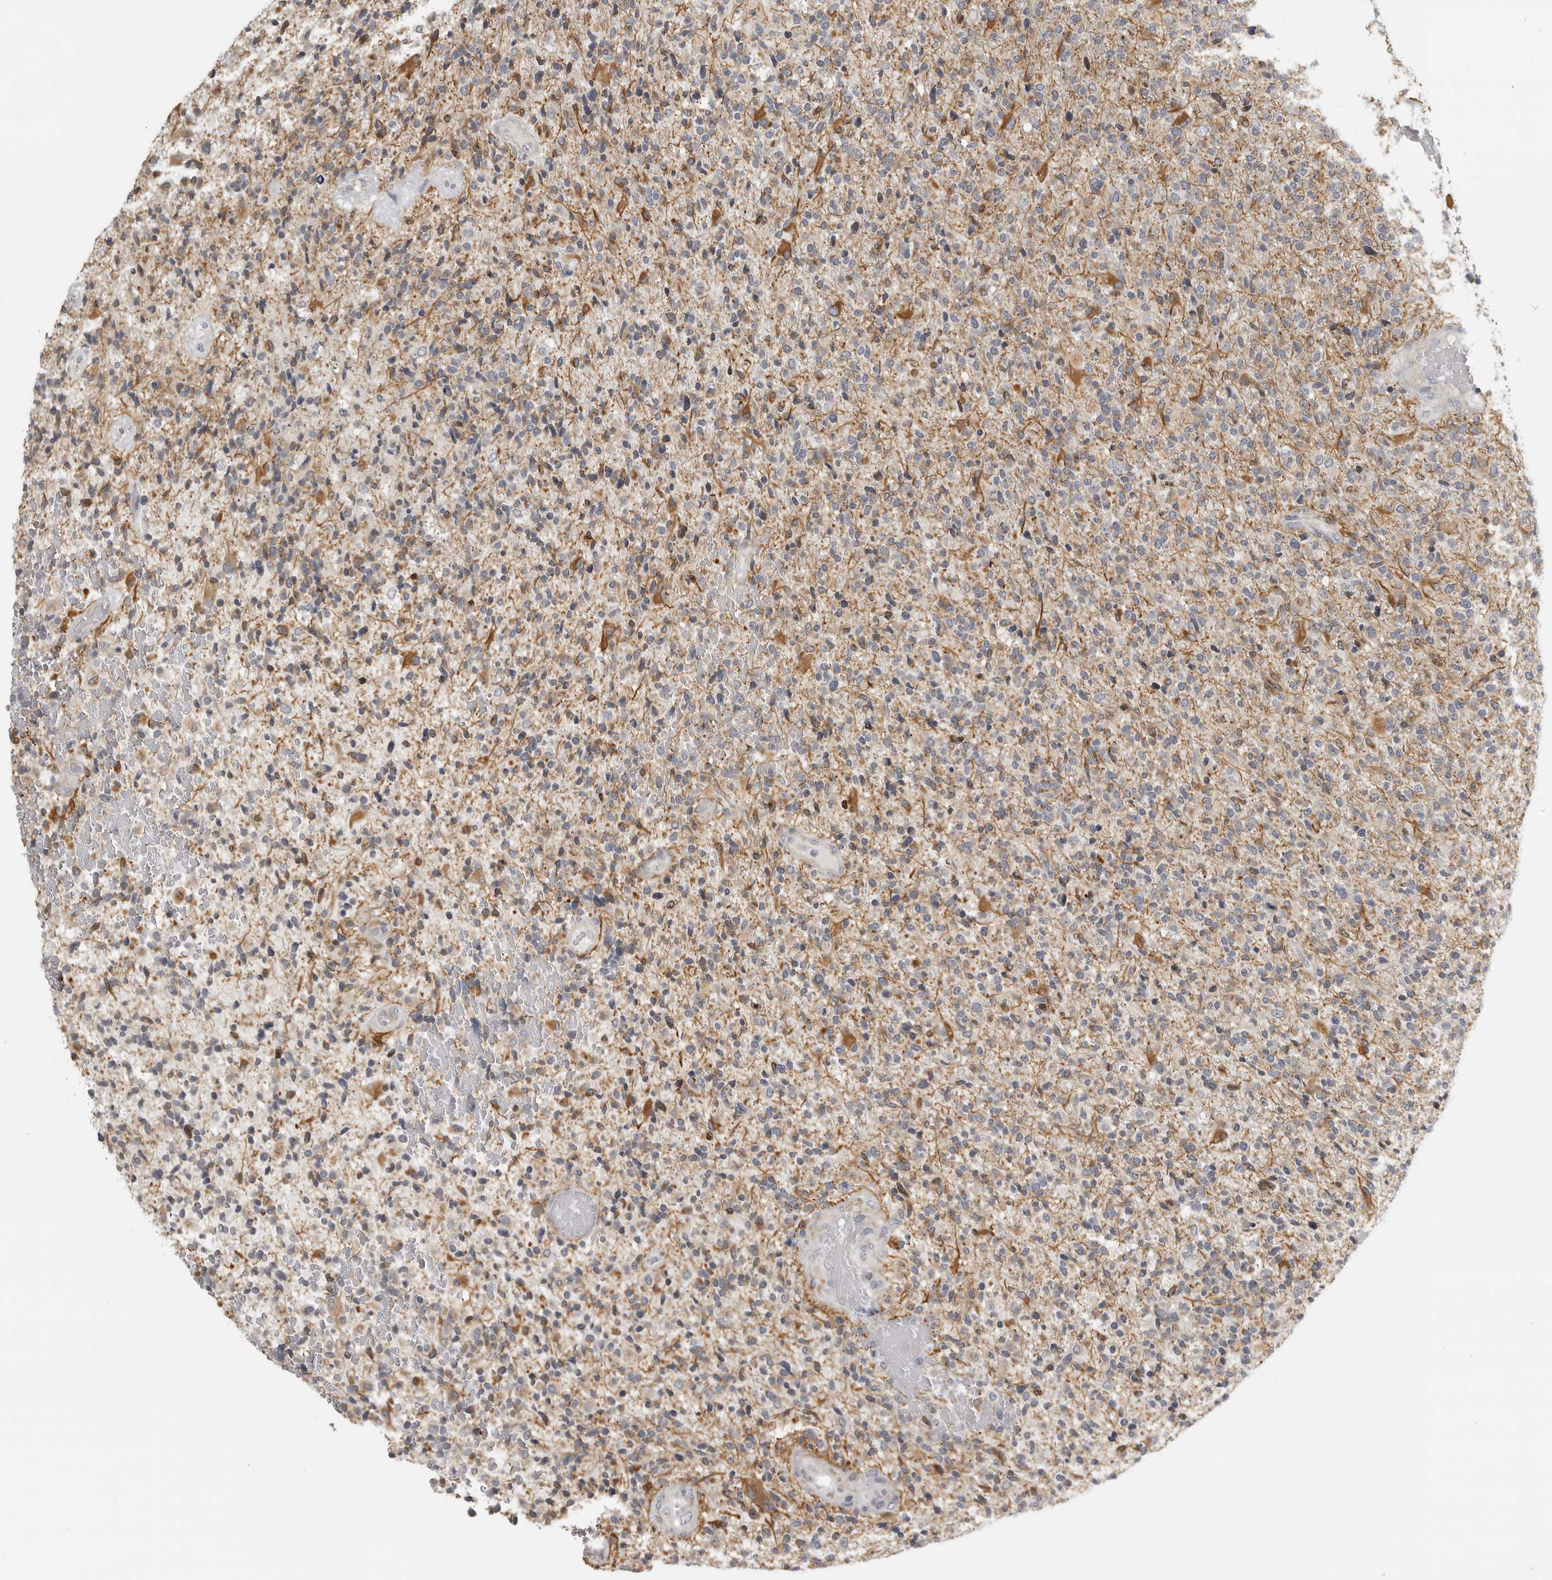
{"staining": {"intensity": "weak", "quantity": "<25%", "location": "cytoplasmic/membranous"}, "tissue": "glioma", "cell_type": "Tumor cells", "image_type": "cancer", "snomed": [{"axis": "morphology", "description": "Glioma, malignant, High grade"}, {"axis": "topography", "description": "Brain"}], "caption": "A high-resolution image shows immunohistochemistry staining of glioma, which demonstrates no significant expression in tumor cells.", "gene": "RXFP3", "patient": {"sex": "male", "age": 72}}